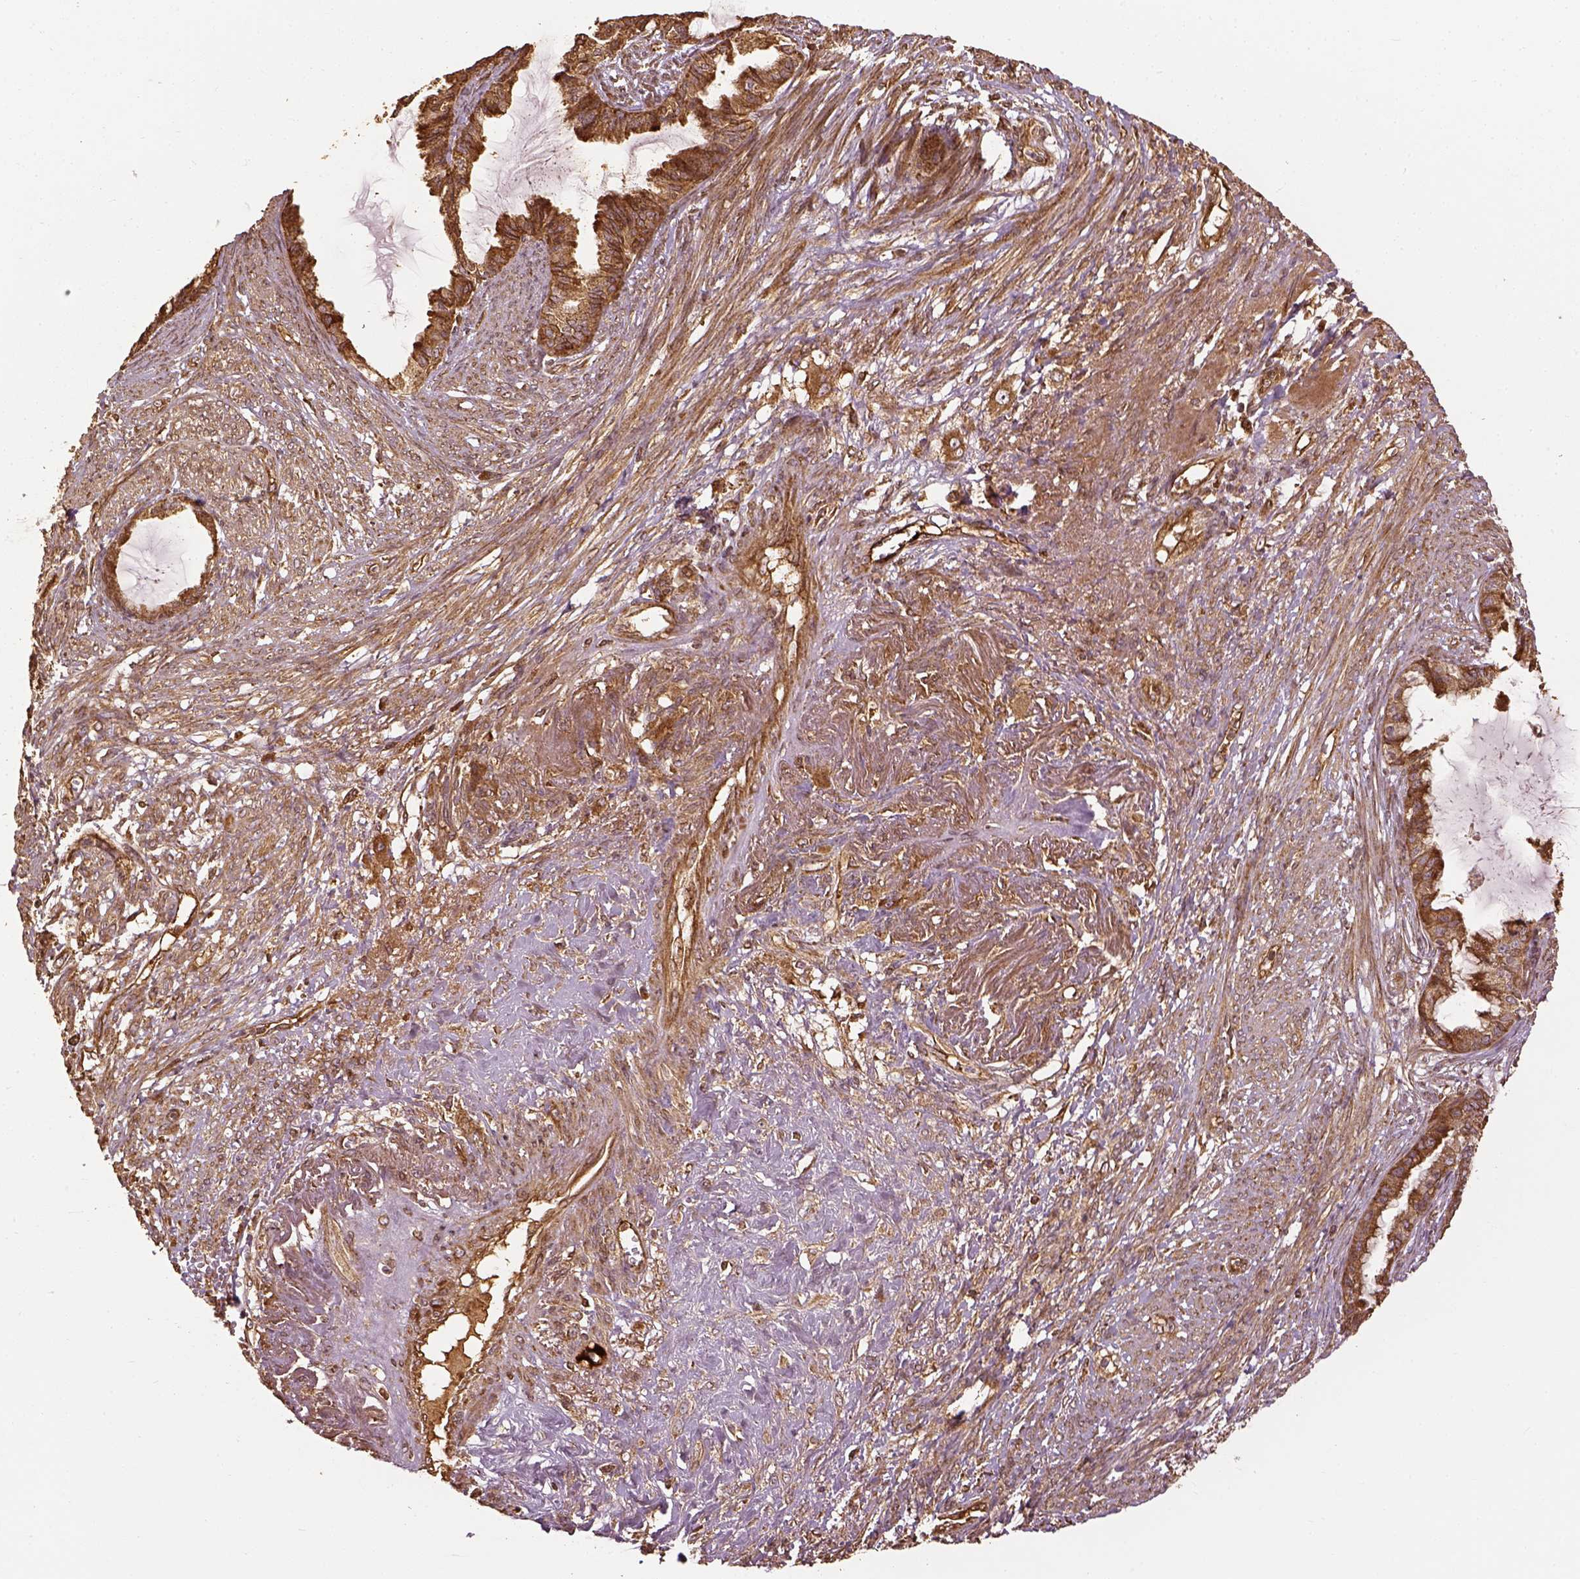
{"staining": {"intensity": "moderate", "quantity": ">75%", "location": "cytoplasmic/membranous"}, "tissue": "endometrial cancer", "cell_type": "Tumor cells", "image_type": "cancer", "snomed": [{"axis": "morphology", "description": "Adenocarcinoma, NOS"}, {"axis": "topography", "description": "Endometrium"}], "caption": "Protein analysis of endometrial cancer (adenocarcinoma) tissue demonstrates moderate cytoplasmic/membranous expression in approximately >75% of tumor cells. (DAB (3,3'-diaminobenzidine) = brown stain, brightfield microscopy at high magnification).", "gene": "VEGFA", "patient": {"sex": "female", "age": 86}}